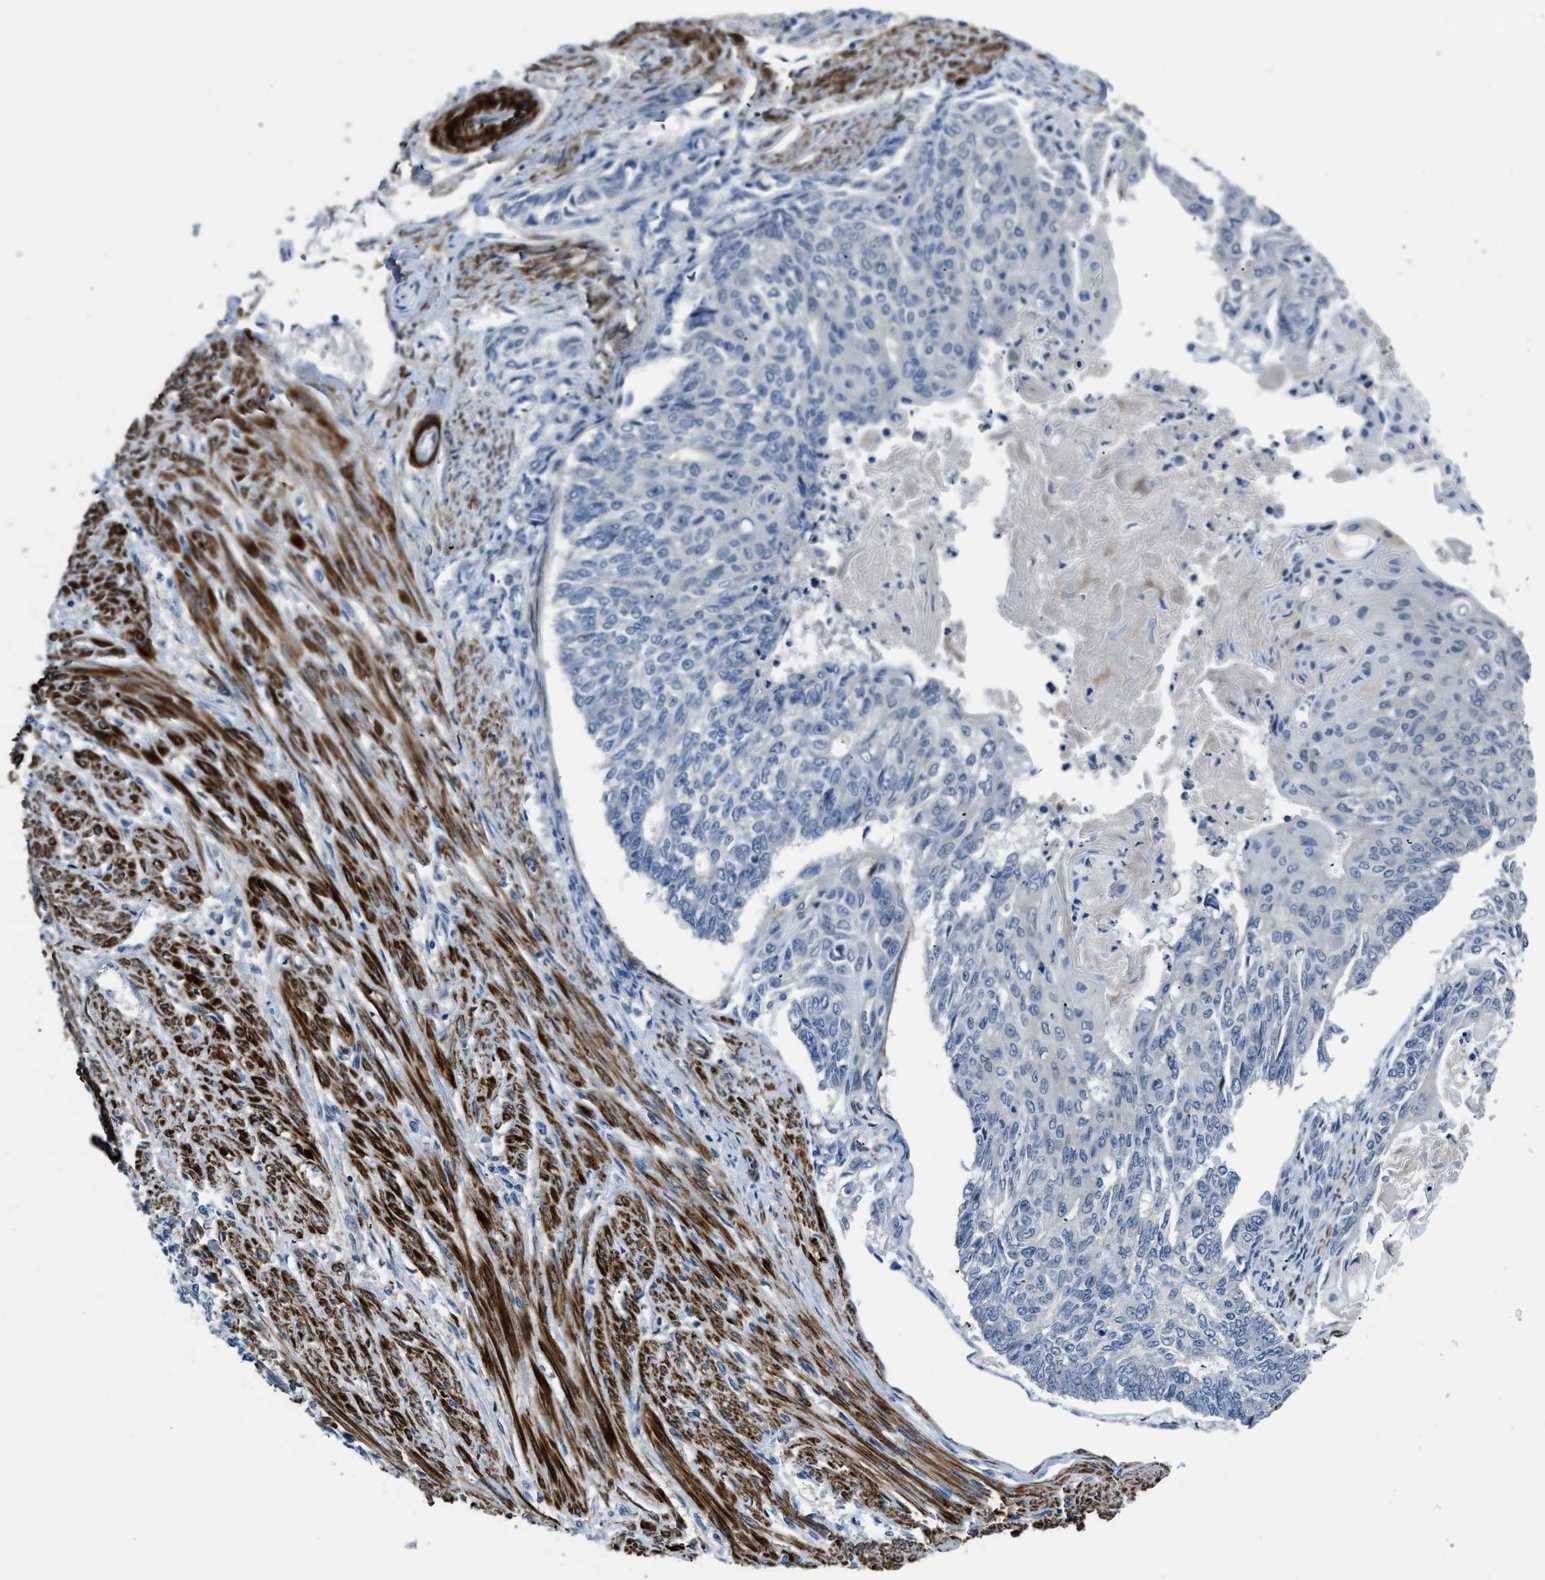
{"staining": {"intensity": "negative", "quantity": "none", "location": "none"}, "tissue": "endometrial cancer", "cell_type": "Tumor cells", "image_type": "cancer", "snomed": [{"axis": "morphology", "description": "Adenocarcinoma, NOS"}, {"axis": "topography", "description": "Endometrium"}], "caption": "Tumor cells show no significant staining in endometrial adenocarcinoma. The staining is performed using DAB brown chromogen with nuclei counter-stained in using hematoxylin.", "gene": "LANCL2", "patient": {"sex": "female", "age": 32}}